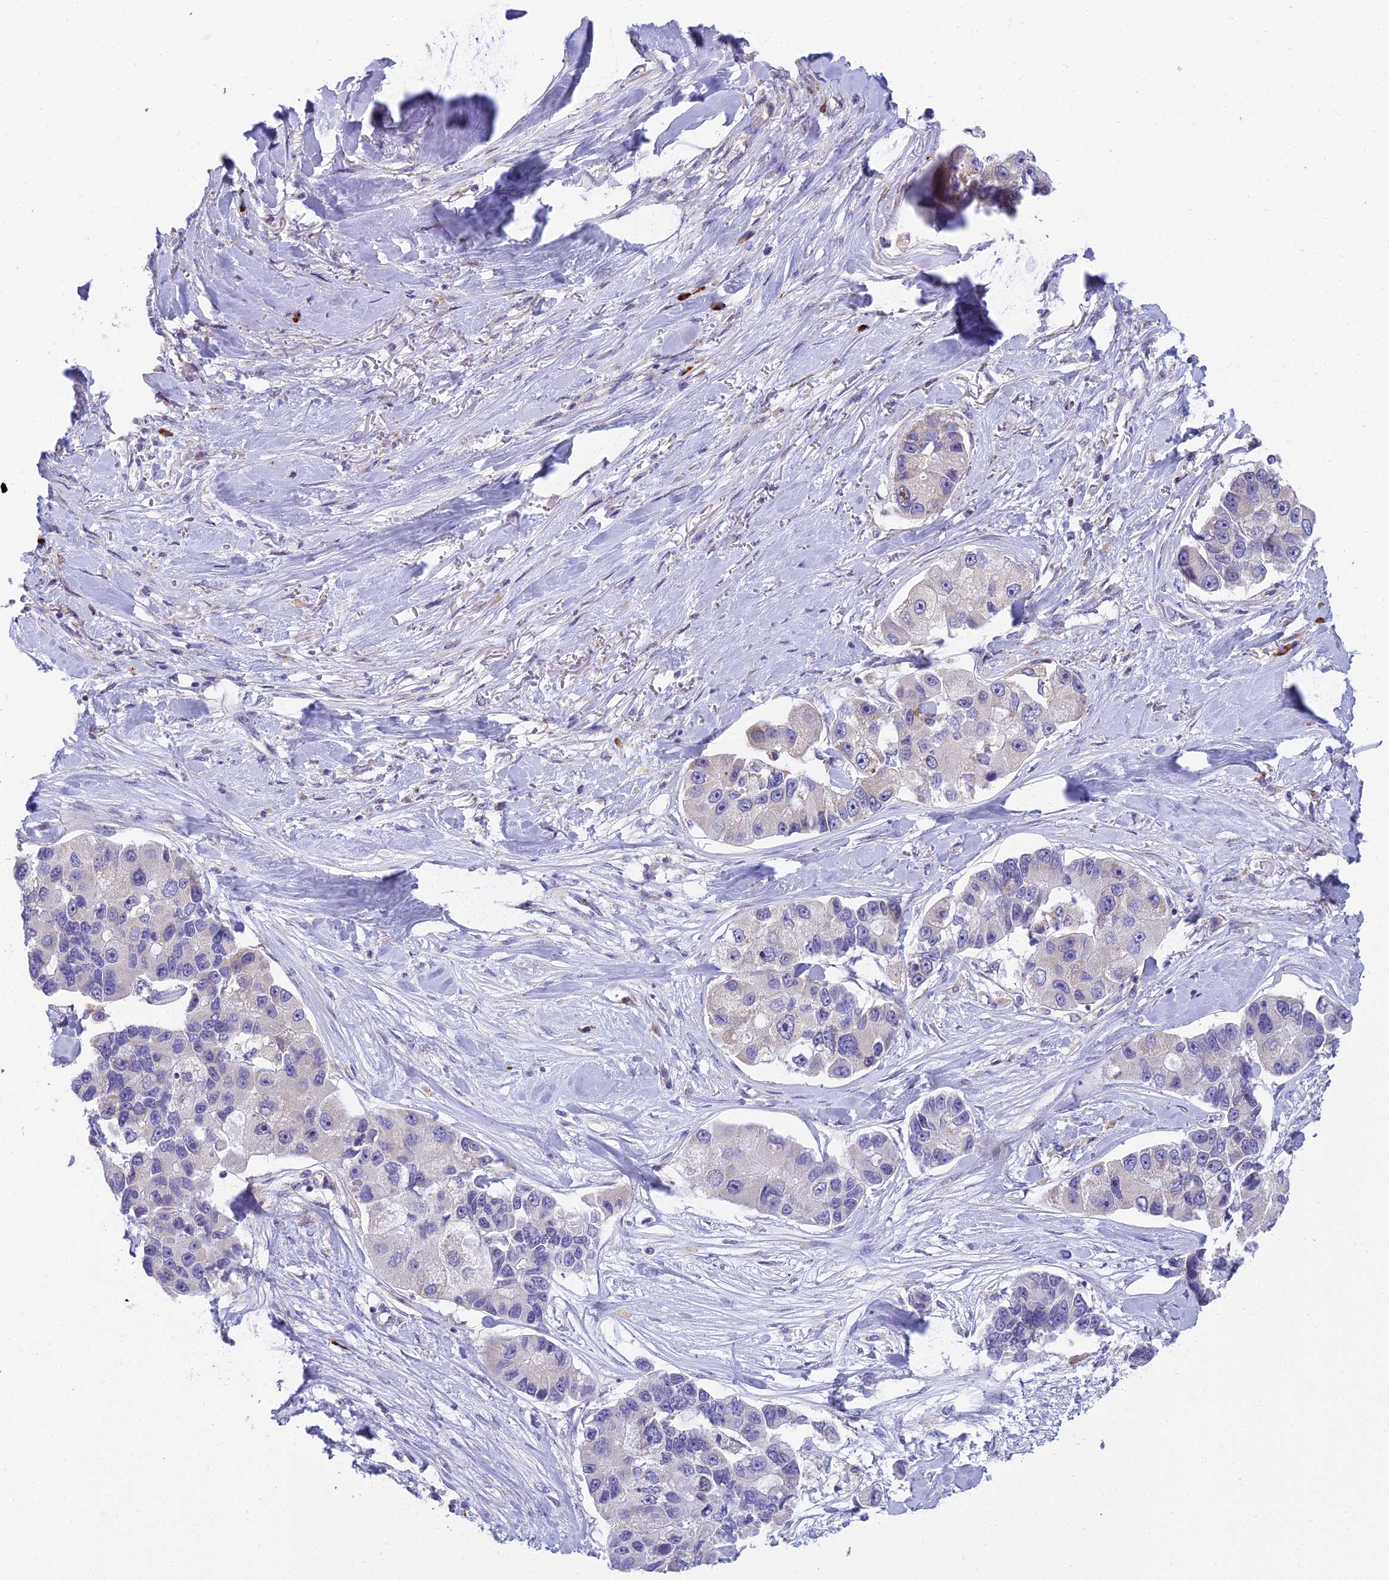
{"staining": {"intensity": "negative", "quantity": "none", "location": "none"}, "tissue": "lung cancer", "cell_type": "Tumor cells", "image_type": "cancer", "snomed": [{"axis": "morphology", "description": "Adenocarcinoma, NOS"}, {"axis": "topography", "description": "Lung"}], "caption": "Immunohistochemistry micrograph of neoplastic tissue: human lung cancer stained with DAB (3,3'-diaminobenzidine) demonstrates no significant protein positivity in tumor cells.", "gene": "CLCN7", "patient": {"sex": "female", "age": 54}}